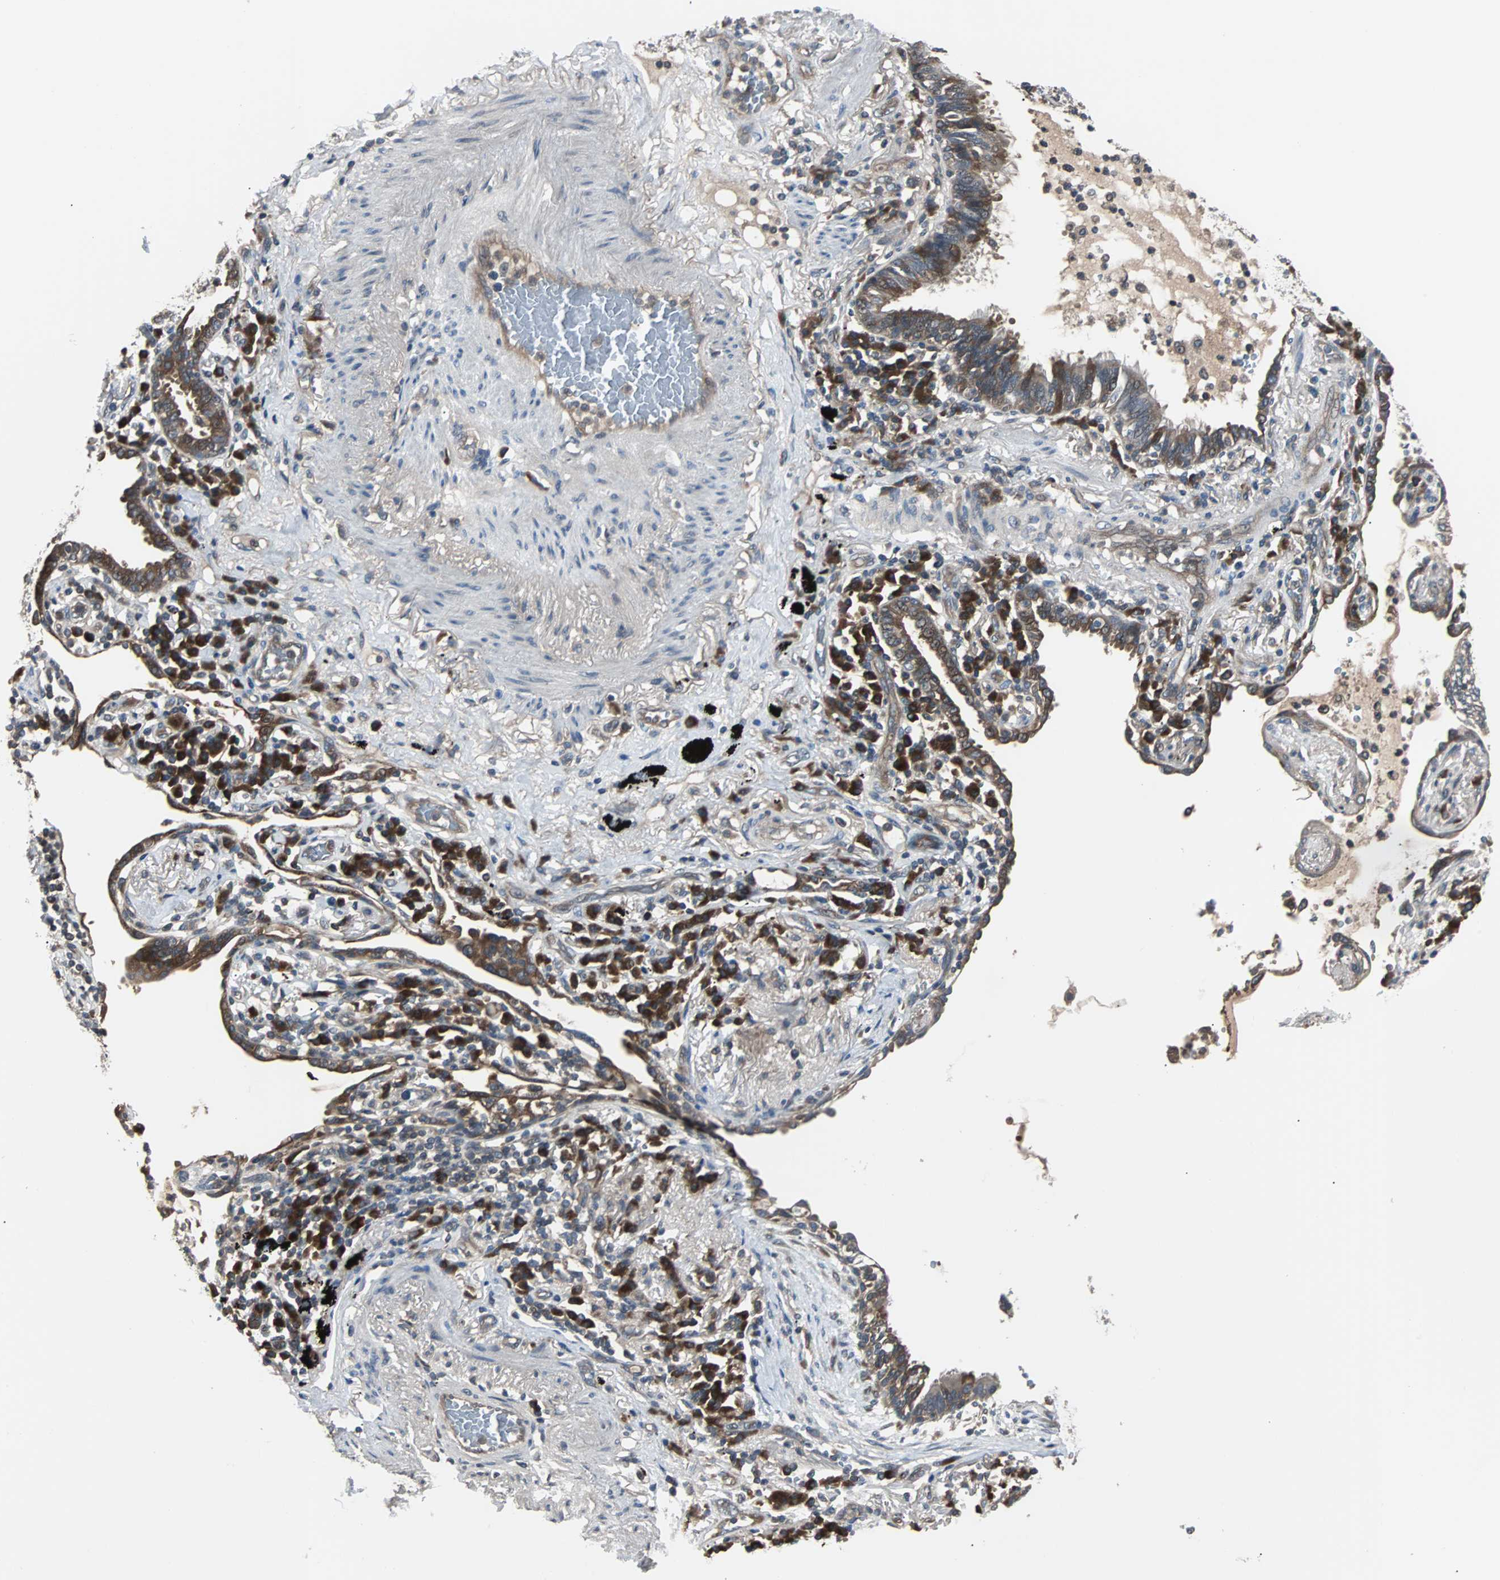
{"staining": {"intensity": "moderate", "quantity": "25%-75%", "location": "cytoplasmic/membranous"}, "tissue": "lung cancer", "cell_type": "Tumor cells", "image_type": "cancer", "snomed": [{"axis": "morphology", "description": "Adenocarcinoma, NOS"}, {"axis": "topography", "description": "Lung"}], "caption": "This image demonstrates adenocarcinoma (lung) stained with immunohistochemistry to label a protein in brown. The cytoplasmic/membranous of tumor cells show moderate positivity for the protein. Nuclei are counter-stained blue.", "gene": "ARF1", "patient": {"sex": "female", "age": 70}}